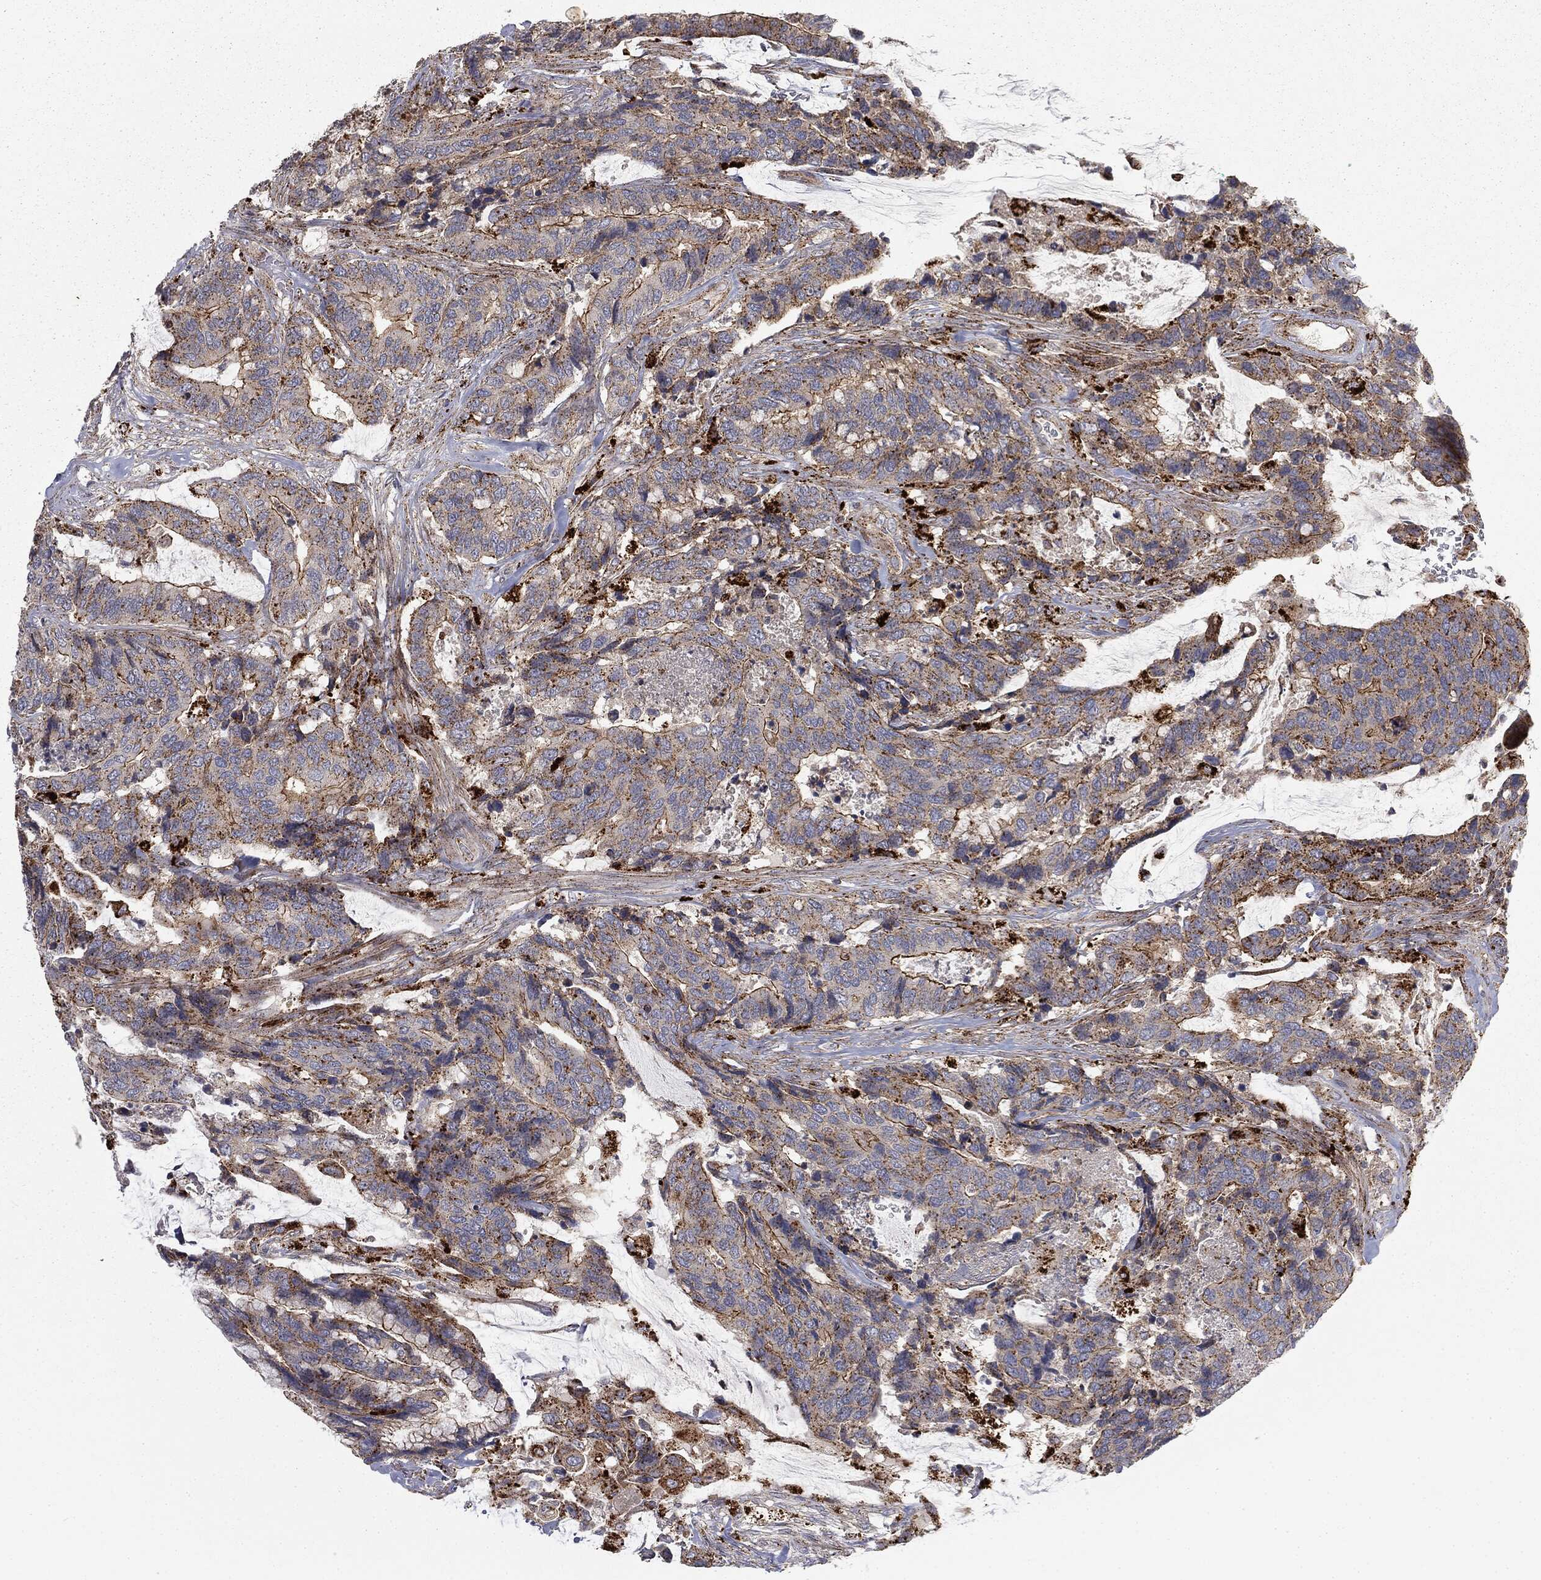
{"staining": {"intensity": "strong", "quantity": "25%-75%", "location": "cytoplasmic/membranous"}, "tissue": "colorectal cancer", "cell_type": "Tumor cells", "image_type": "cancer", "snomed": [{"axis": "morphology", "description": "Adenocarcinoma, NOS"}, {"axis": "topography", "description": "Rectum"}], "caption": "Colorectal adenocarcinoma was stained to show a protein in brown. There is high levels of strong cytoplasmic/membranous staining in approximately 25%-75% of tumor cells.", "gene": "CTSA", "patient": {"sex": "female", "age": 59}}